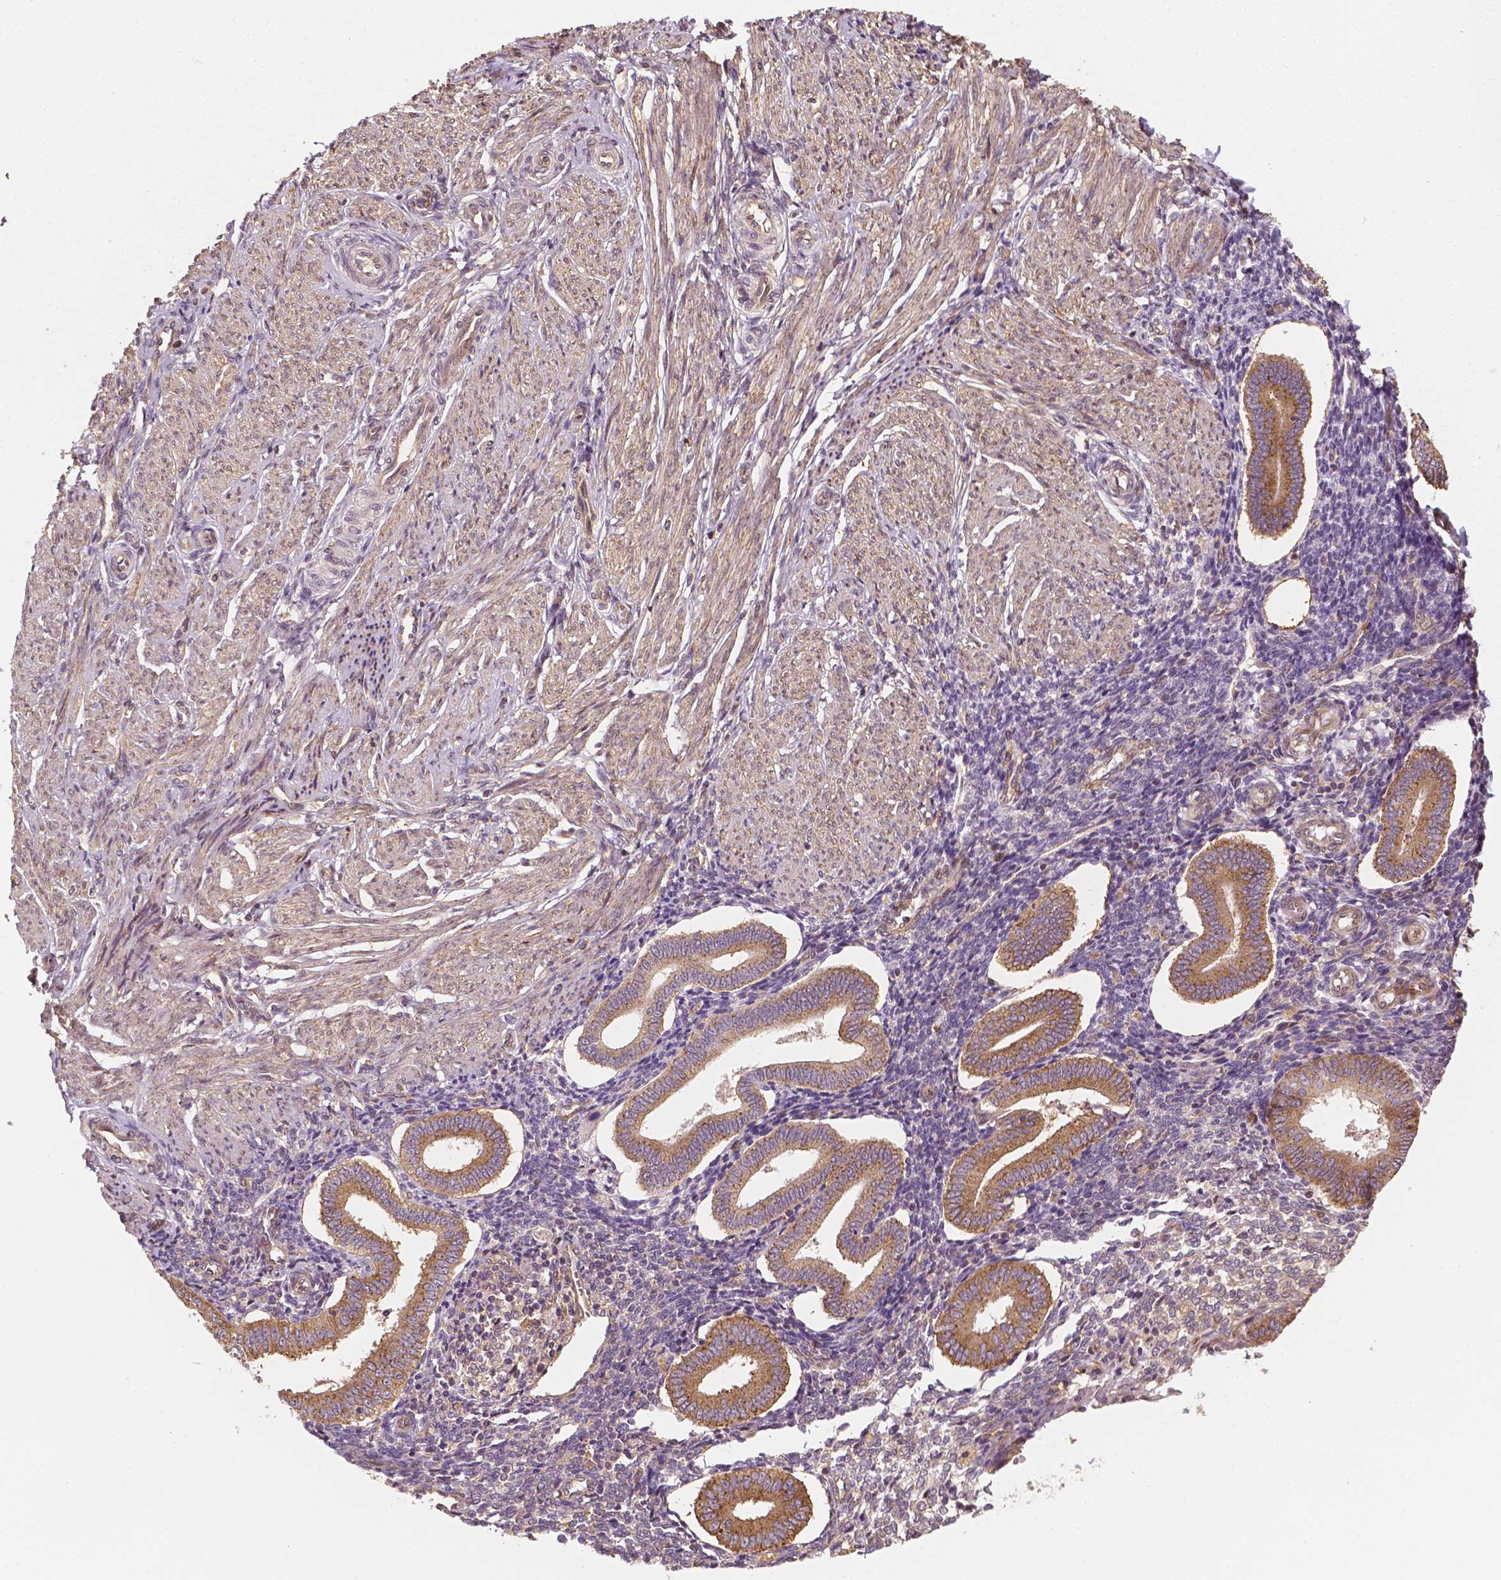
{"staining": {"intensity": "negative", "quantity": "none", "location": "none"}, "tissue": "endometrium", "cell_type": "Cells in endometrial stroma", "image_type": "normal", "snomed": [{"axis": "morphology", "description": "Normal tissue, NOS"}, {"axis": "topography", "description": "Endometrium"}], "caption": "The image reveals no staining of cells in endometrial stroma in normal endometrium. (Brightfield microscopy of DAB immunohistochemistry at high magnification).", "gene": "G3BP1", "patient": {"sex": "female", "age": 40}}